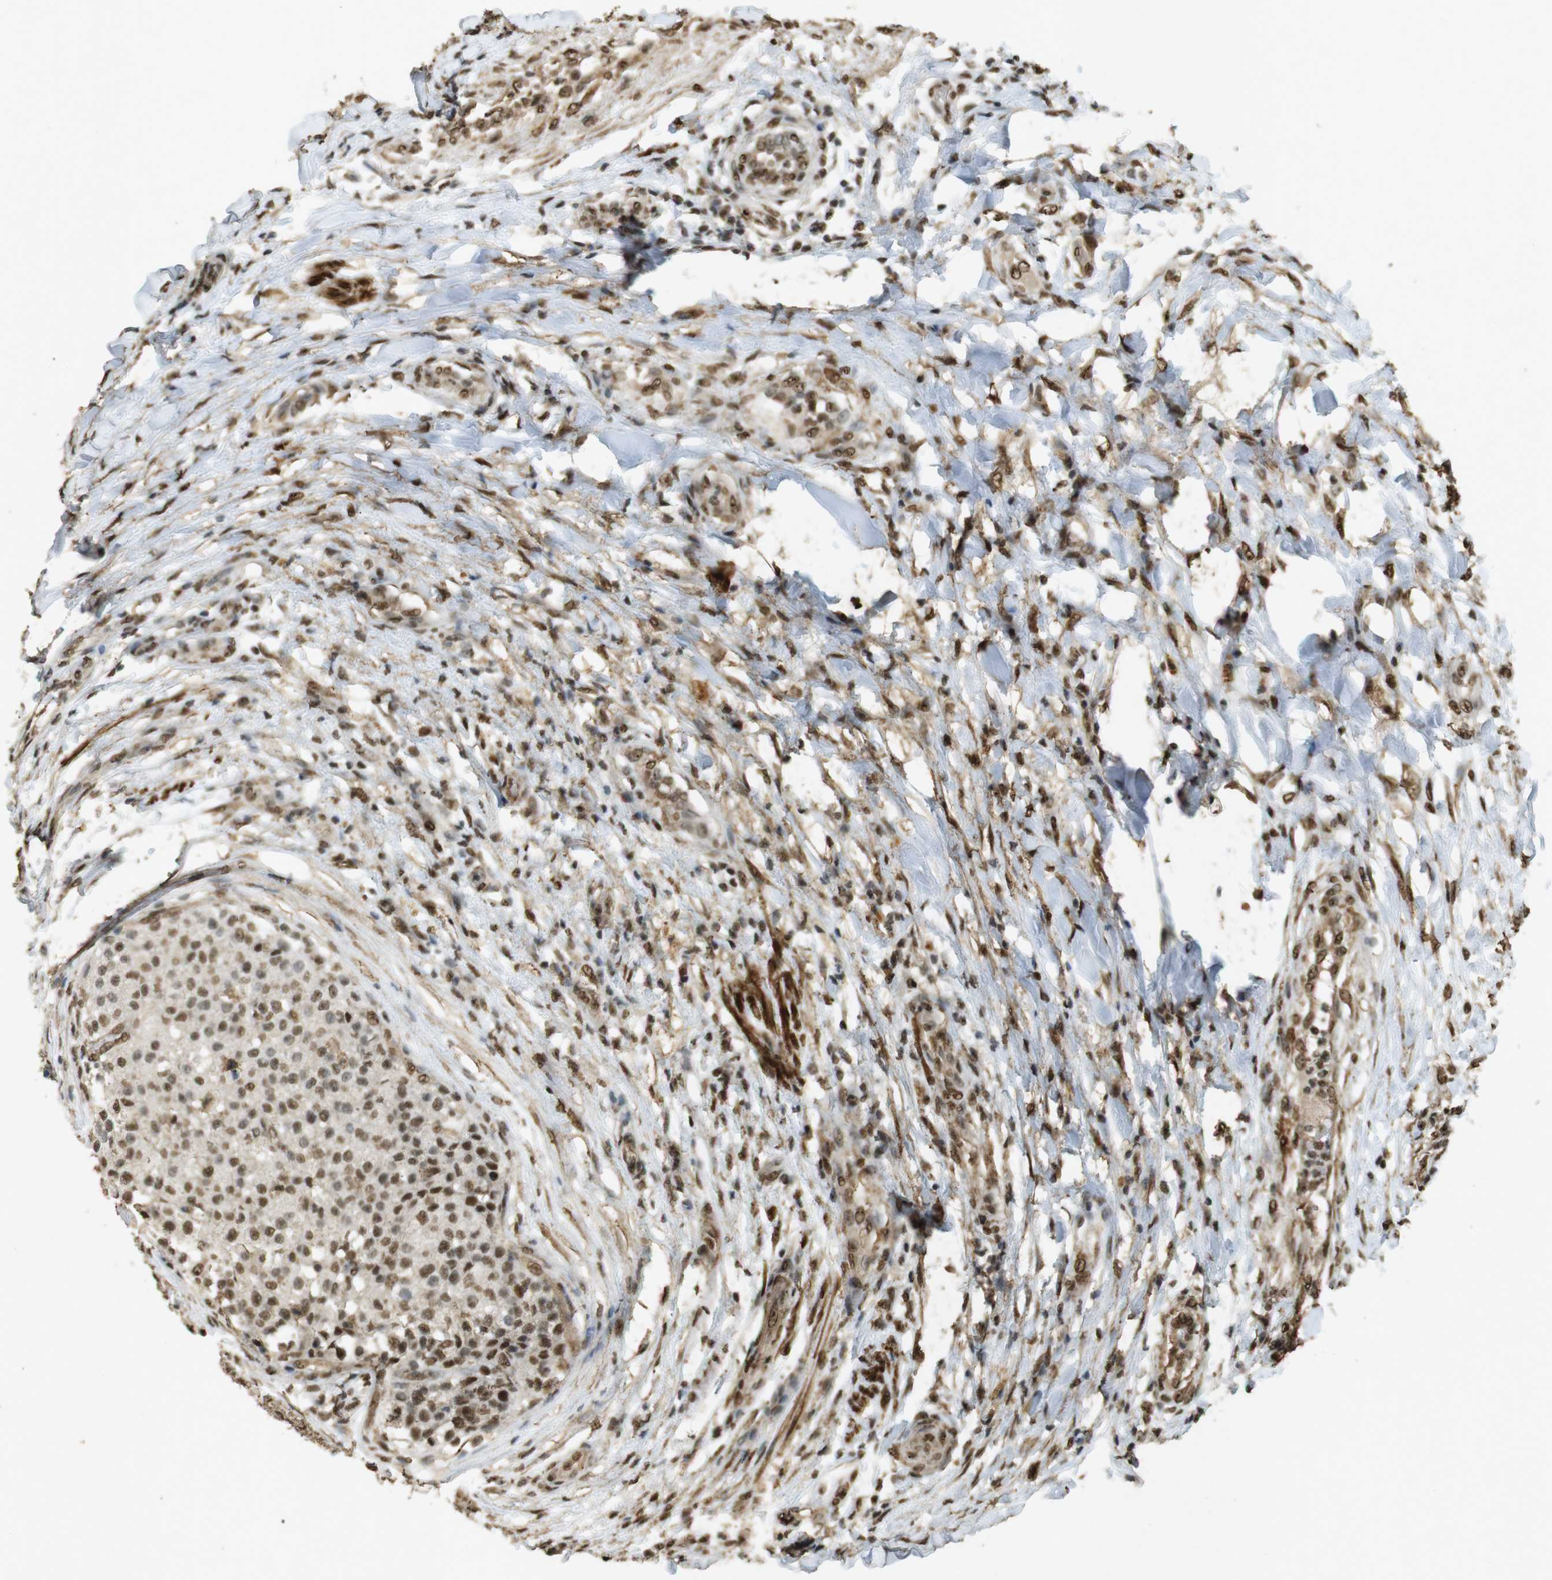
{"staining": {"intensity": "strong", "quantity": ">75%", "location": "nuclear"}, "tissue": "testis cancer", "cell_type": "Tumor cells", "image_type": "cancer", "snomed": [{"axis": "morphology", "description": "Seminoma, NOS"}, {"axis": "topography", "description": "Testis"}], "caption": "This photomicrograph exhibits immunohistochemistry staining of testis cancer (seminoma), with high strong nuclear expression in about >75% of tumor cells.", "gene": "GATA4", "patient": {"sex": "male", "age": 59}}